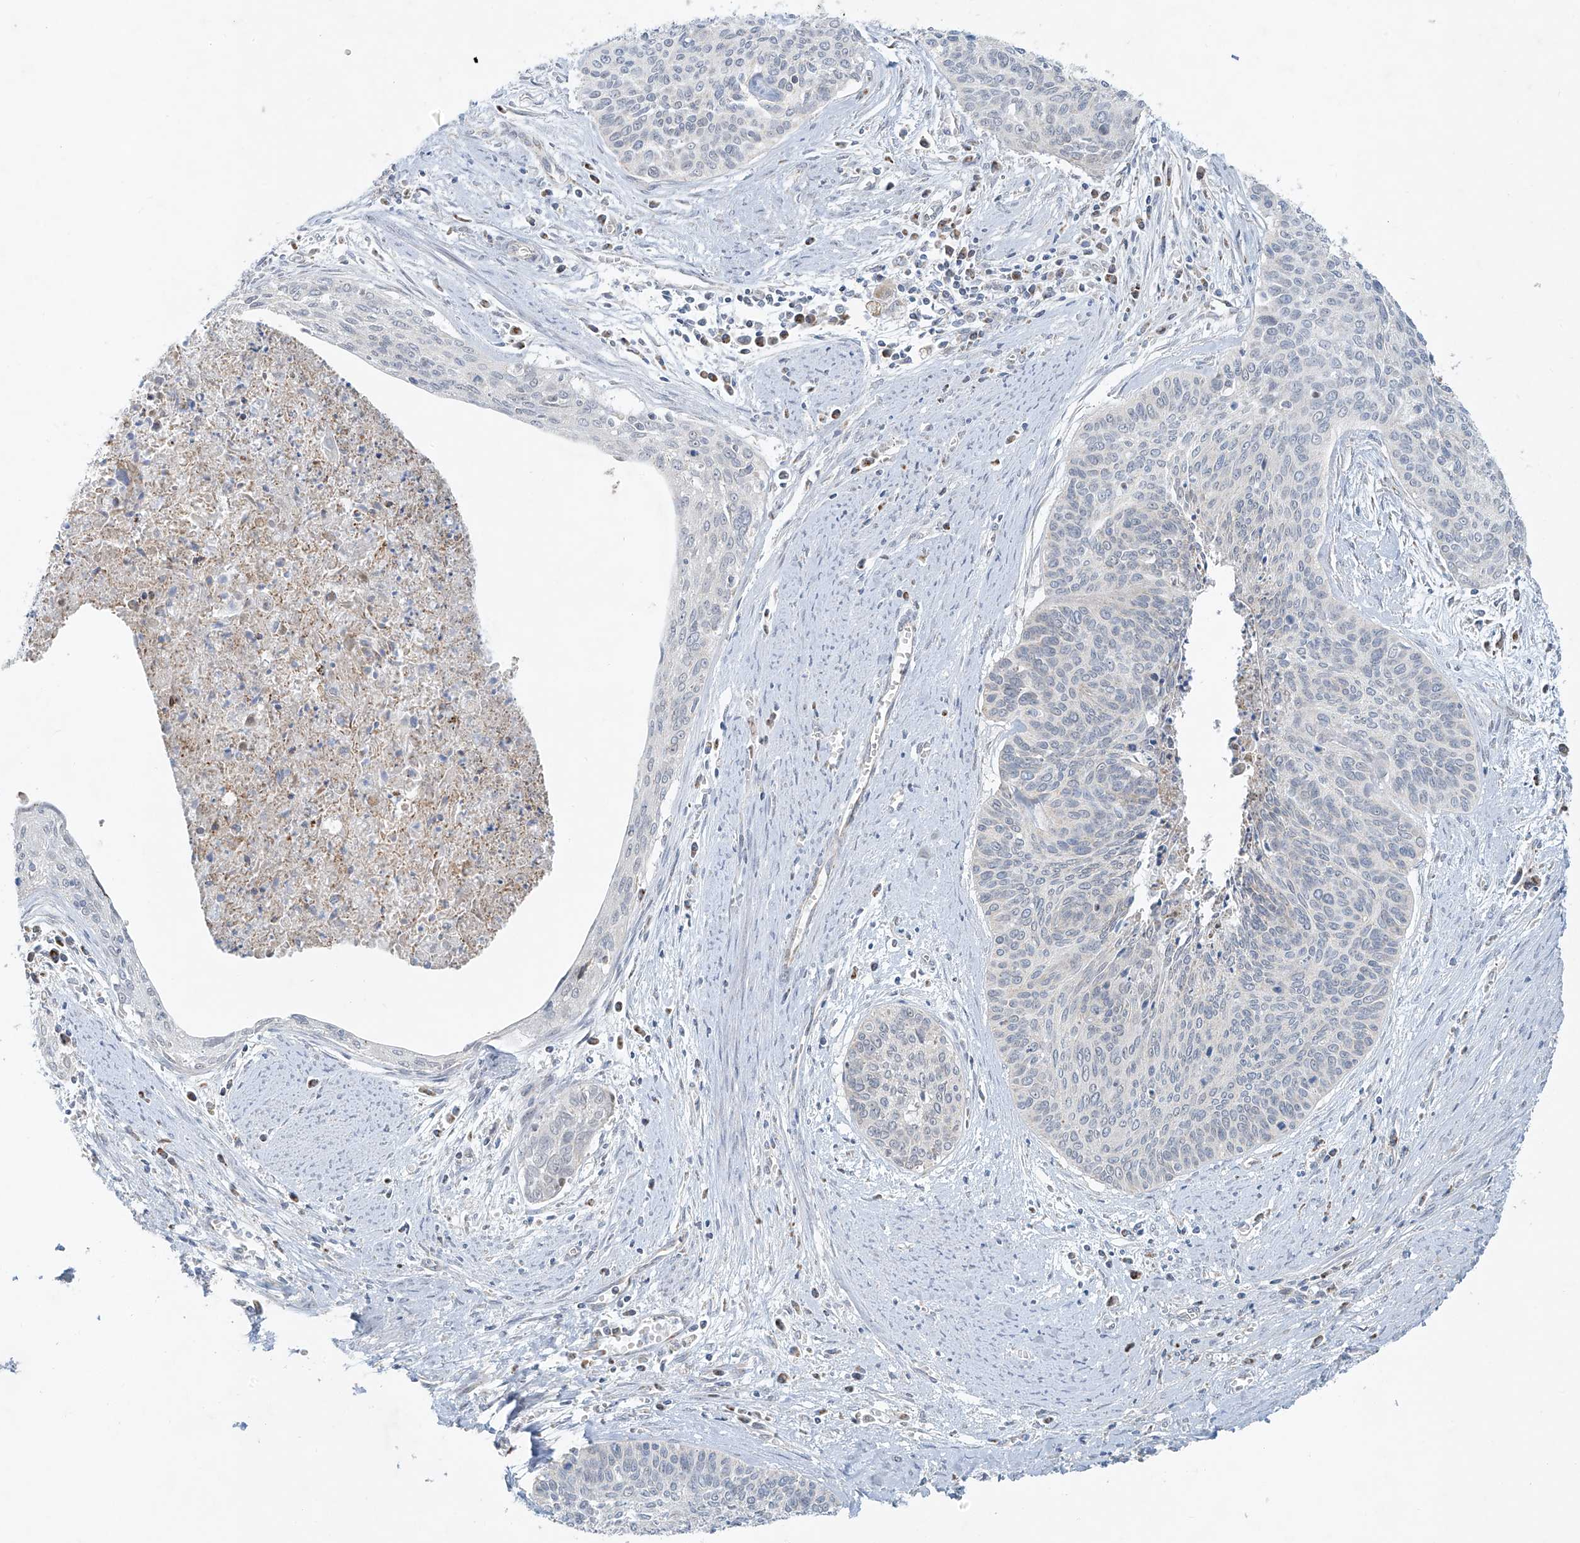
{"staining": {"intensity": "negative", "quantity": "none", "location": "none"}, "tissue": "cervical cancer", "cell_type": "Tumor cells", "image_type": "cancer", "snomed": [{"axis": "morphology", "description": "Squamous cell carcinoma, NOS"}, {"axis": "topography", "description": "Cervix"}], "caption": "Immunohistochemistry (IHC) micrograph of neoplastic tissue: human cervical squamous cell carcinoma stained with DAB exhibits no significant protein positivity in tumor cells.", "gene": "SMDT1", "patient": {"sex": "female", "age": 55}}